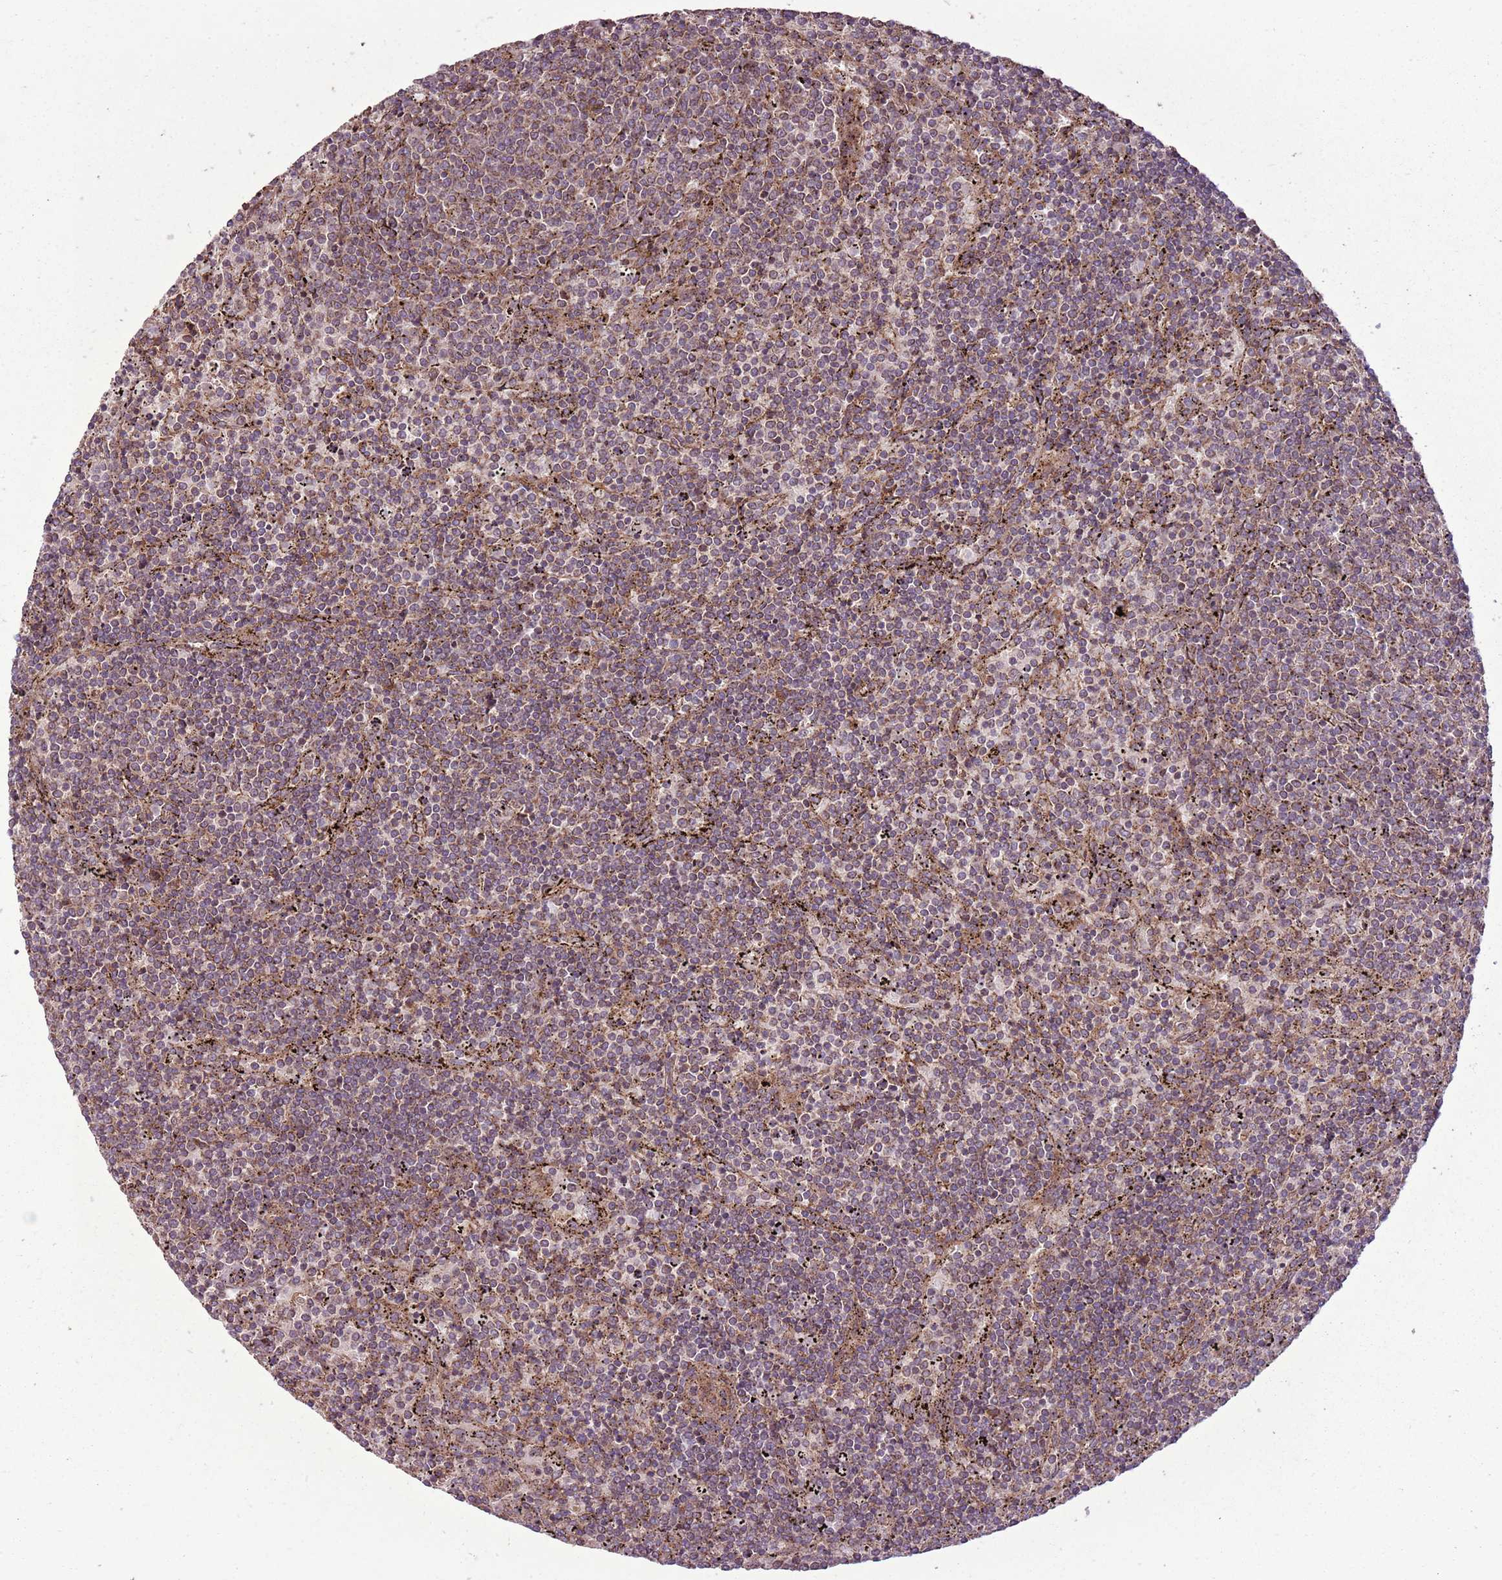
{"staining": {"intensity": "moderate", "quantity": ">75%", "location": "cytoplasmic/membranous"}, "tissue": "lymphoma", "cell_type": "Tumor cells", "image_type": "cancer", "snomed": [{"axis": "morphology", "description": "Malignant lymphoma, non-Hodgkin's type, Low grade"}, {"axis": "topography", "description": "Spleen"}], "caption": "Protein analysis of malignant lymphoma, non-Hodgkin's type (low-grade) tissue exhibits moderate cytoplasmic/membranous positivity in about >75% of tumor cells.", "gene": "ANKRD24", "patient": {"sex": "female", "age": 50}}